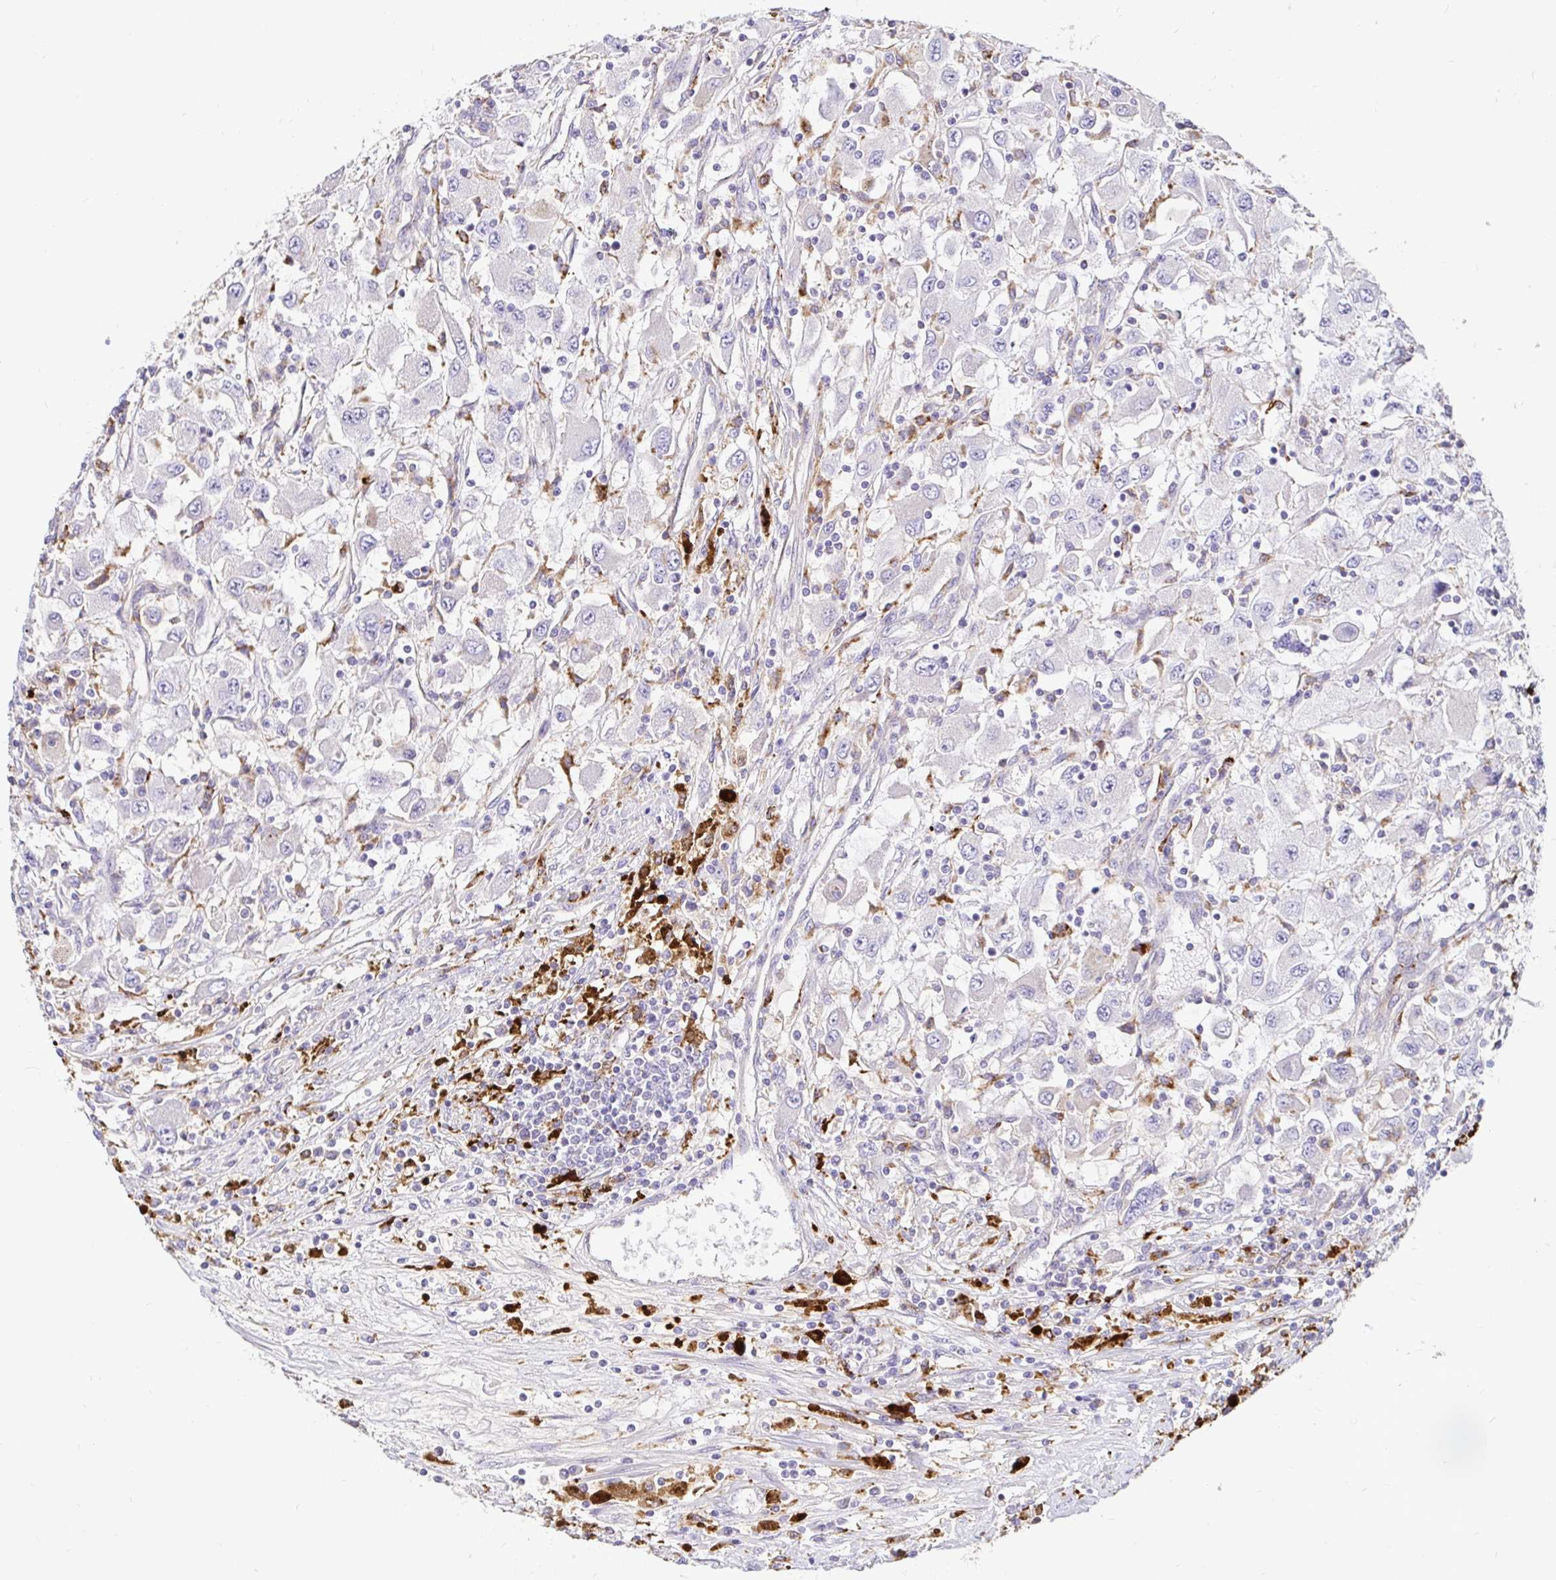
{"staining": {"intensity": "negative", "quantity": "none", "location": "none"}, "tissue": "renal cancer", "cell_type": "Tumor cells", "image_type": "cancer", "snomed": [{"axis": "morphology", "description": "Adenocarcinoma, NOS"}, {"axis": "topography", "description": "Kidney"}], "caption": "Tumor cells are negative for protein expression in human renal adenocarcinoma.", "gene": "FUCA1", "patient": {"sex": "female", "age": 67}}